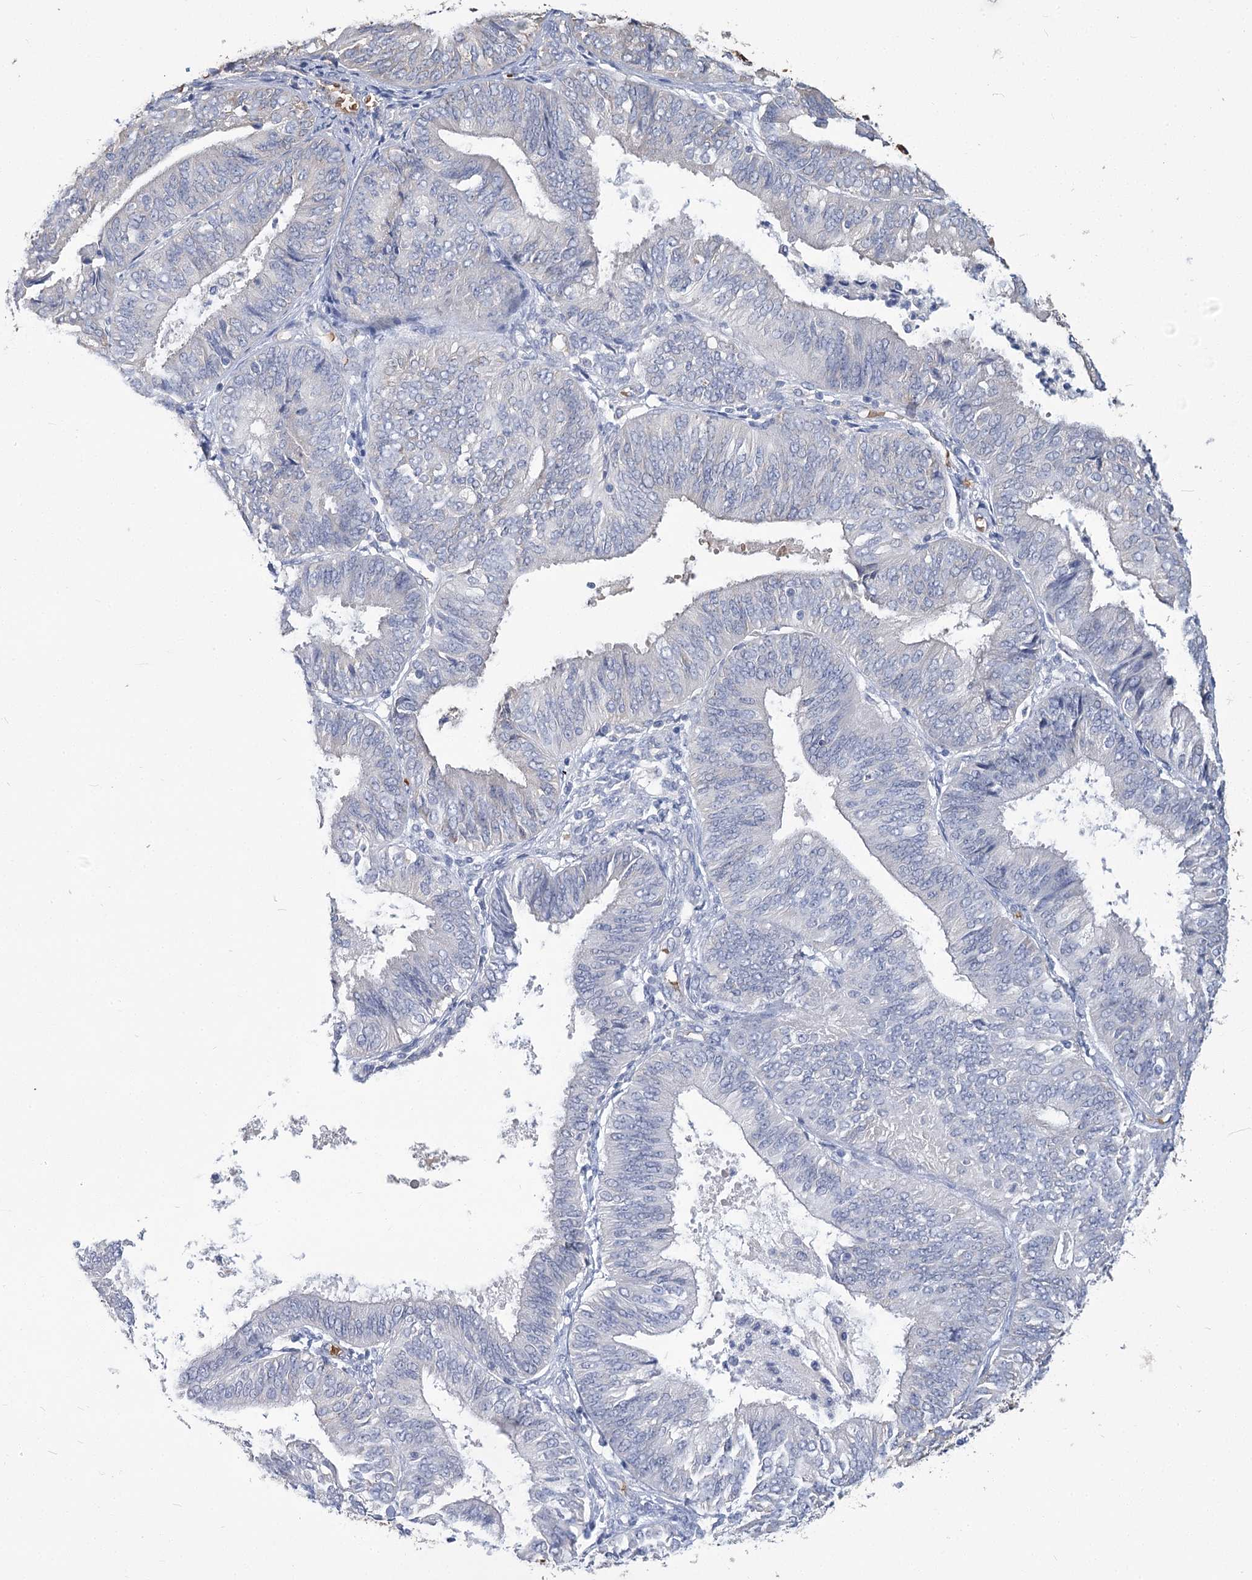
{"staining": {"intensity": "negative", "quantity": "none", "location": "none"}, "tissue": "endometrial cancer", "cell_type": "Tumor cells", "image_type": "cancer", "snomed": [{"axis": "morphology", "description": "Adenocarcinoma, NOS"}, {"axis": "topography", "description": "Endometrium"}], "caption": "Adenocarcinoma (endometrial) was stained to show a protein in brown. There is no significant positivity in tumor cells.", "gene": "HBA1", "patient": {"sex": "female", "age": 58}}